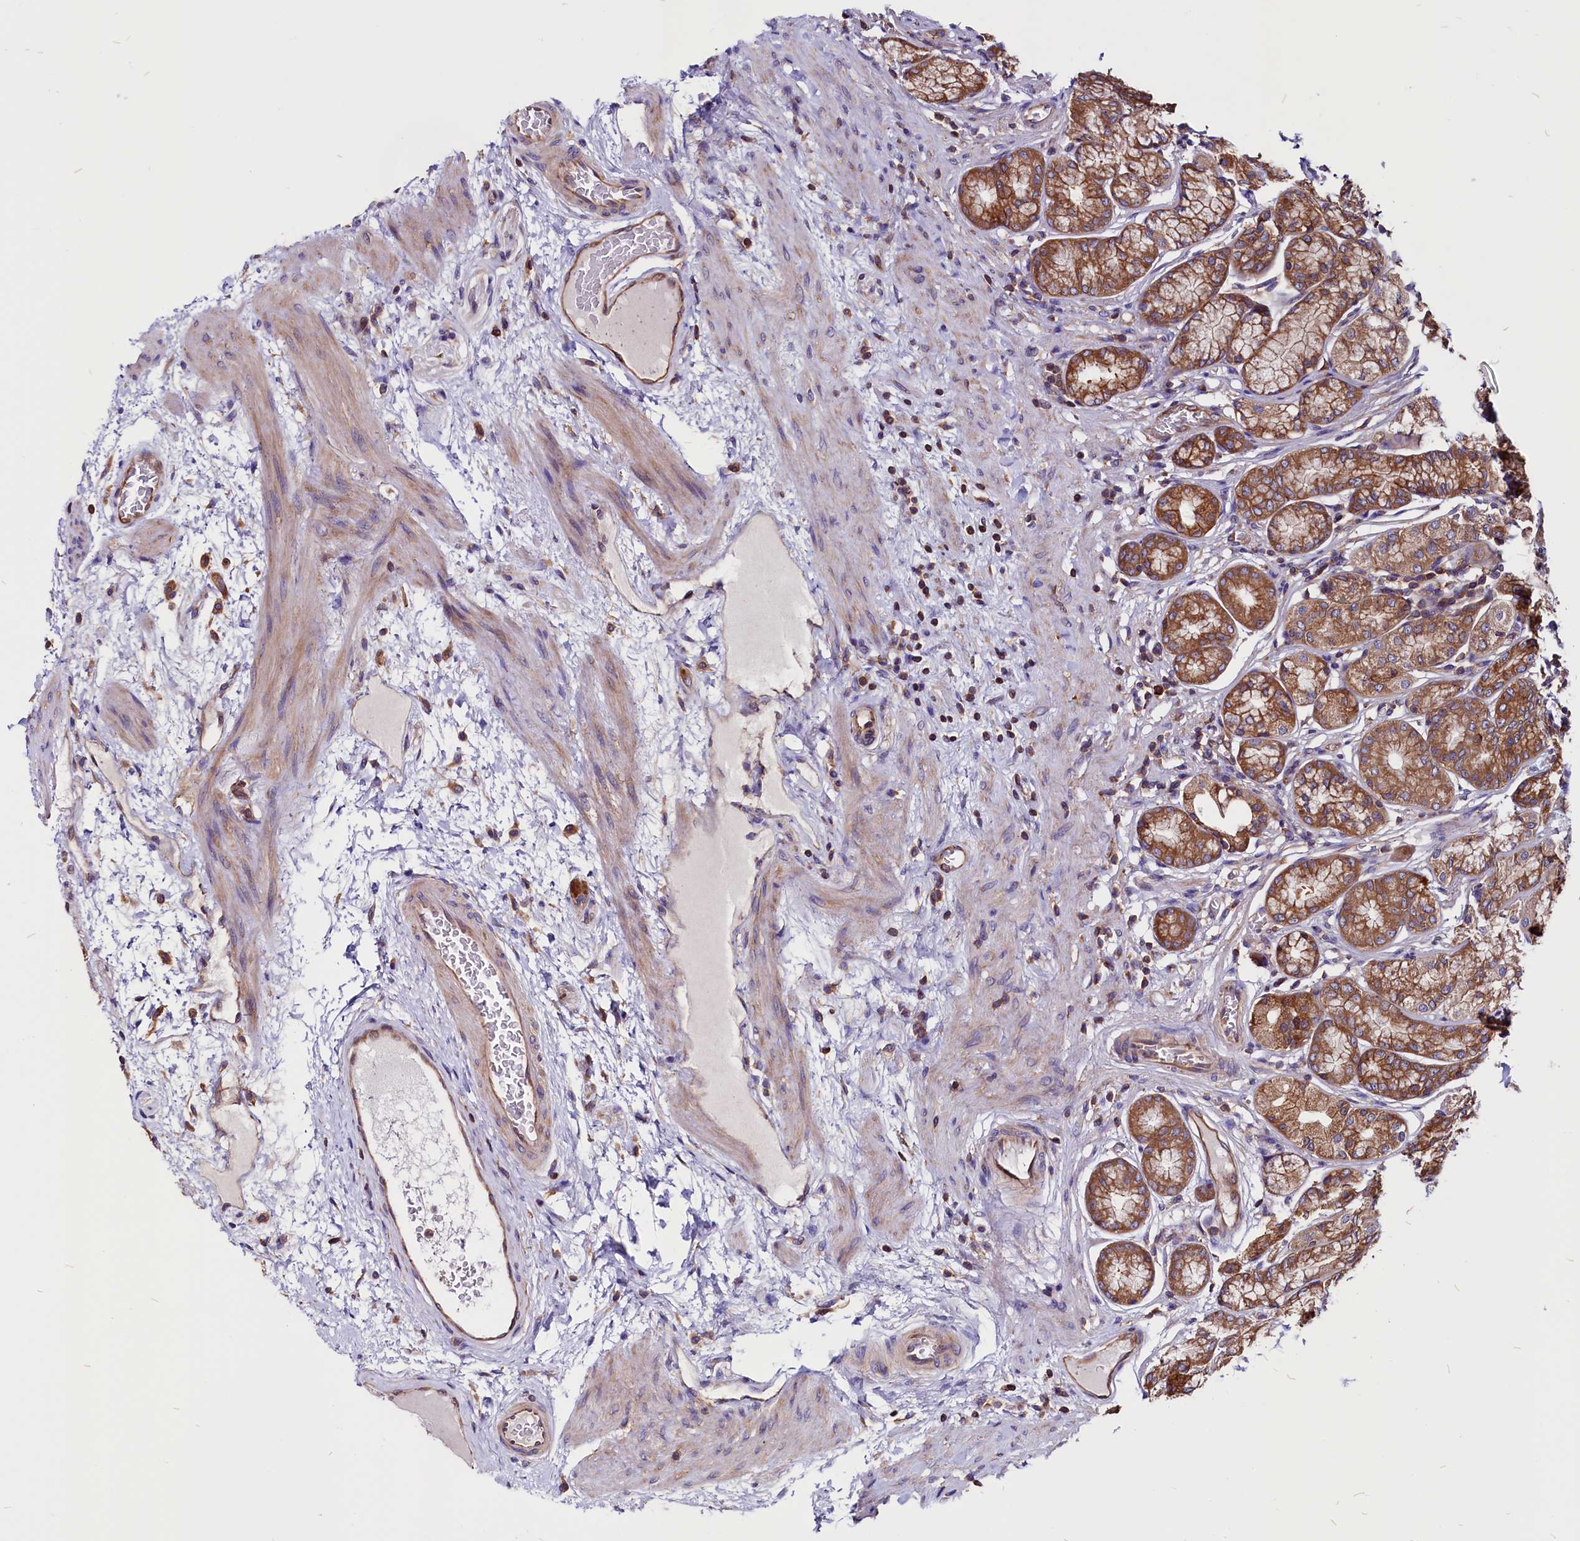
{"staining": {"intensity": "strong", "quantity": ">75%", "location": "cytoplasmic/membranous"}, "tissue": "stomach", "cell_type": "Glandular cells", "image_type": "normal", "snomed": [{"axis": "morphology", "description": "Normal tissue, NOS"}, {"axis": "morphology", "description": "Adenocarcinoma, NOS"}, {"axis": "morphology", "description": "Adenocarcinoma, High grade"}, {"axis": "topography", "description": "Stomach, upper"}, {"axis": "topography", "description": "Stomach"}], "caption": "Immunohistochemistry micrograph of benign stomach: human stomach stained using immunohistochemistry shows high levels of strong protein expression localized specifically in the cytoplasmic/membranous of glandular cells, appearing as a cytoplasmic/membranous brown color.", "gene": "EIF3G", "patient": {"sex": "female", "age": 65}}